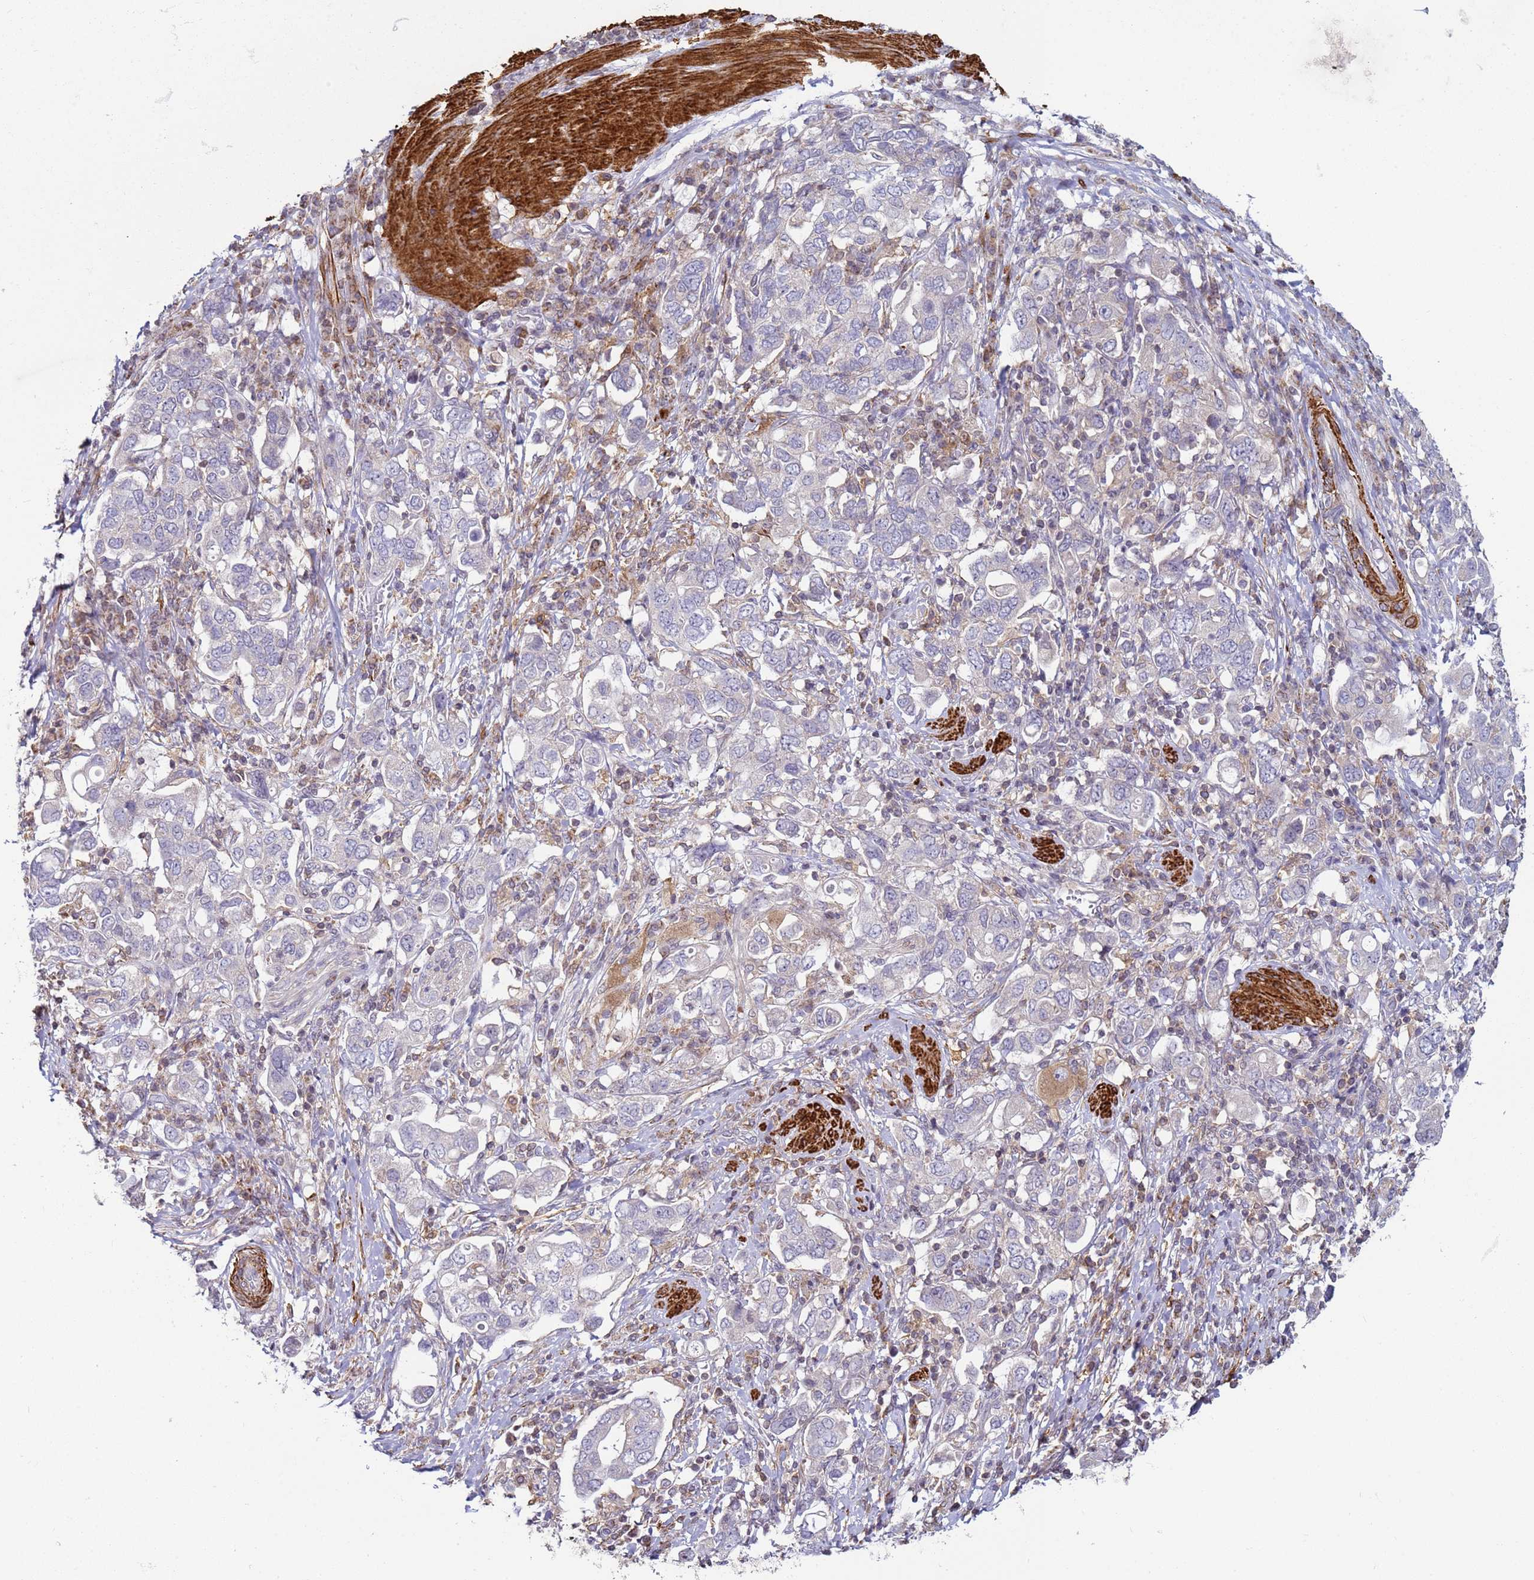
{"staining": {"intensity": "moderate", "quantity": "<25%", "location": "cytoplasmic/membranous"}, "tissue": "stomach cancer", "cell_type": "Tumor cells", "image_type": "cancer", "snomed": [{"axis": "morphology", "description": "Adenocarcinoma, NOS"}, {"axis": "topography", "description": "Stomach, upper"}, {"axis": "topography", "description": "Stomach"}], "caption": "Stomach cancer (adenocarcinoma) was stained to show a protein in brown. There is low levels of moderate cytoplasmic/membranous expression in approximately <25% of tumor cells.", "gene": "SNAPC4", "patient": {"sex": "male", "age": 62}}